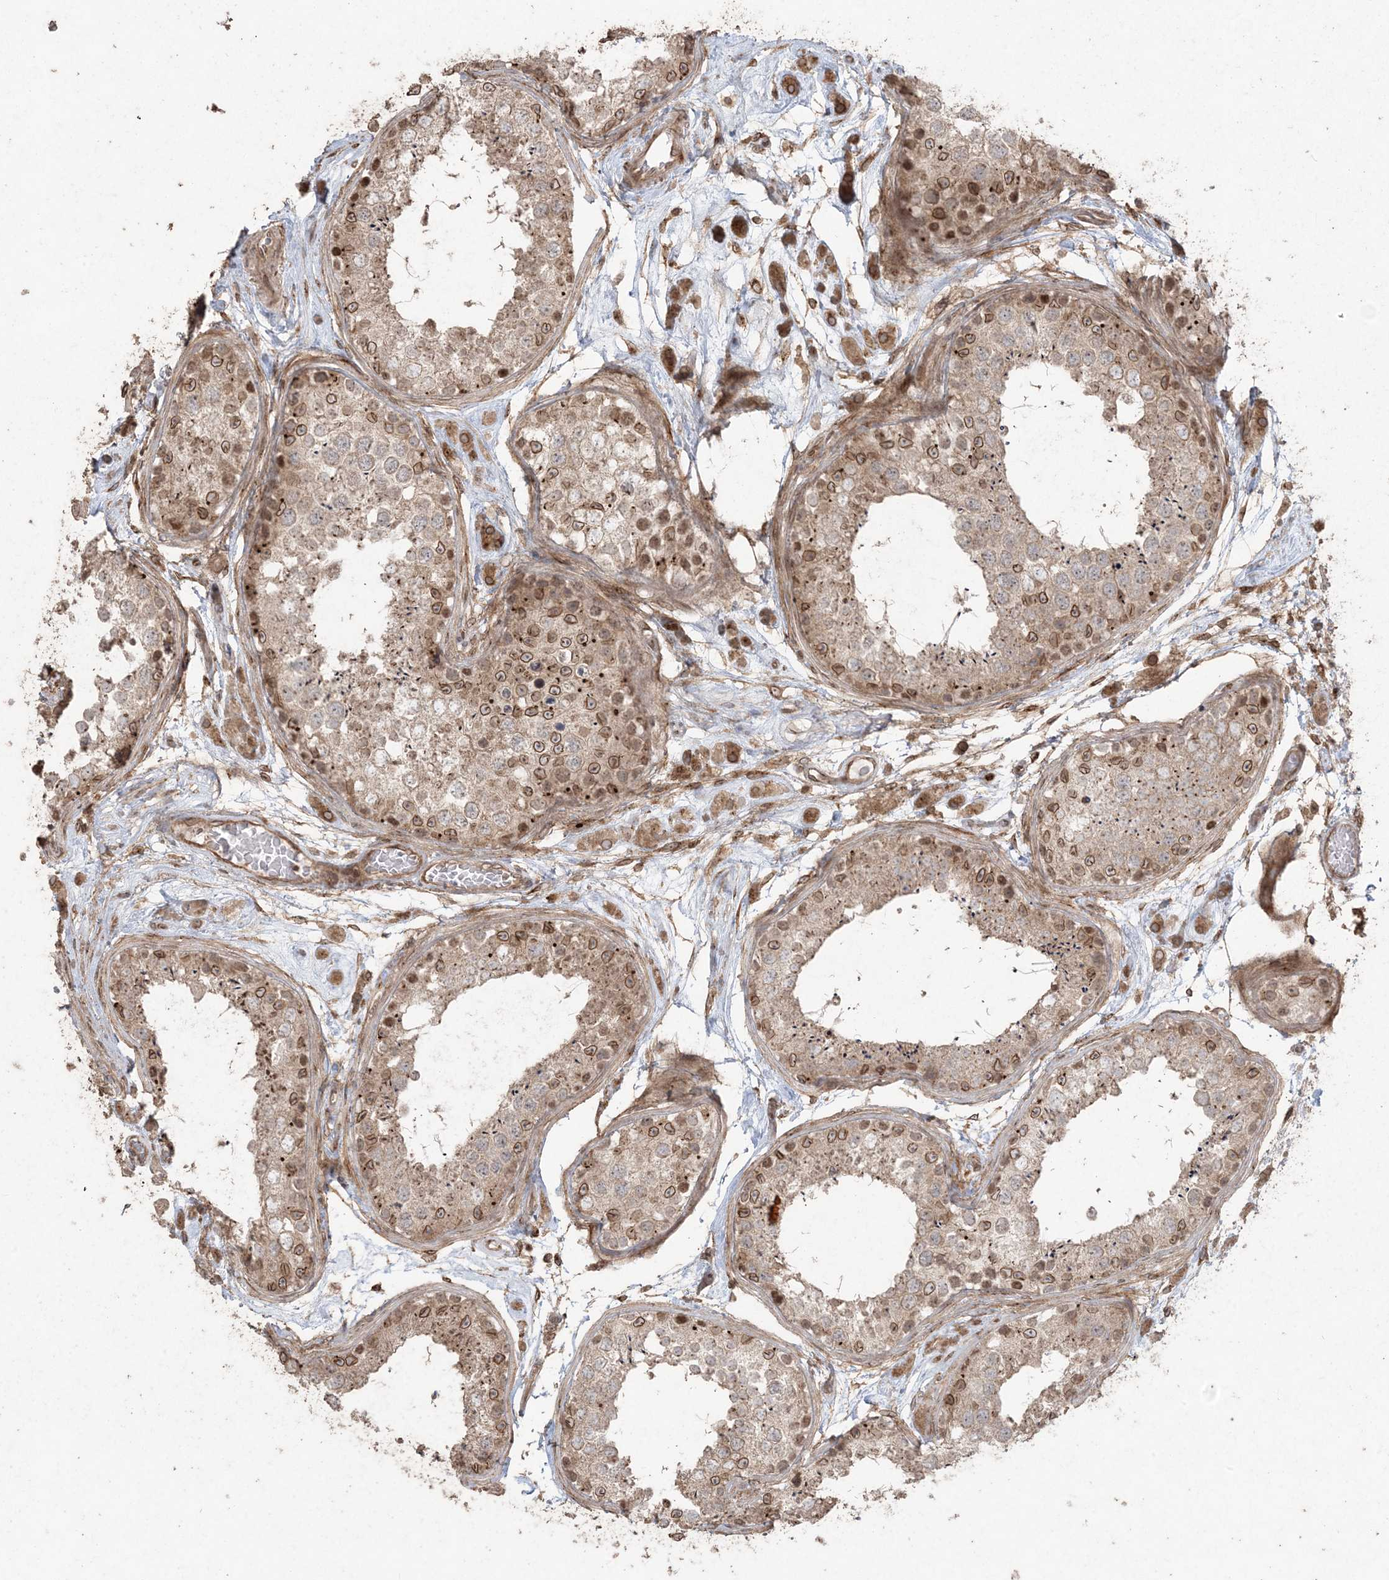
{"staining": {"intensity": "moderate", "quantity": ">75%", "location": "cytoplasmic/membranous,nuclear"}, "tissue": "testis", "cell_type": "Cells in seminiferous ducts", "image_type": "normal", "snomed": [{"axis": "morphology", "description": "Normal tissue, NOS"}, {"axis": "topography", "description": "Testis"}], "caption": "Unremarkable testis shows moderate cytoplasmic/membranous,nuclear positivity in about >75% of cells in seminiferous ducts, visualized by immunohistochemistry.", "gene": "DDX19B", "patient": {"sex": "male", "age": 25}}